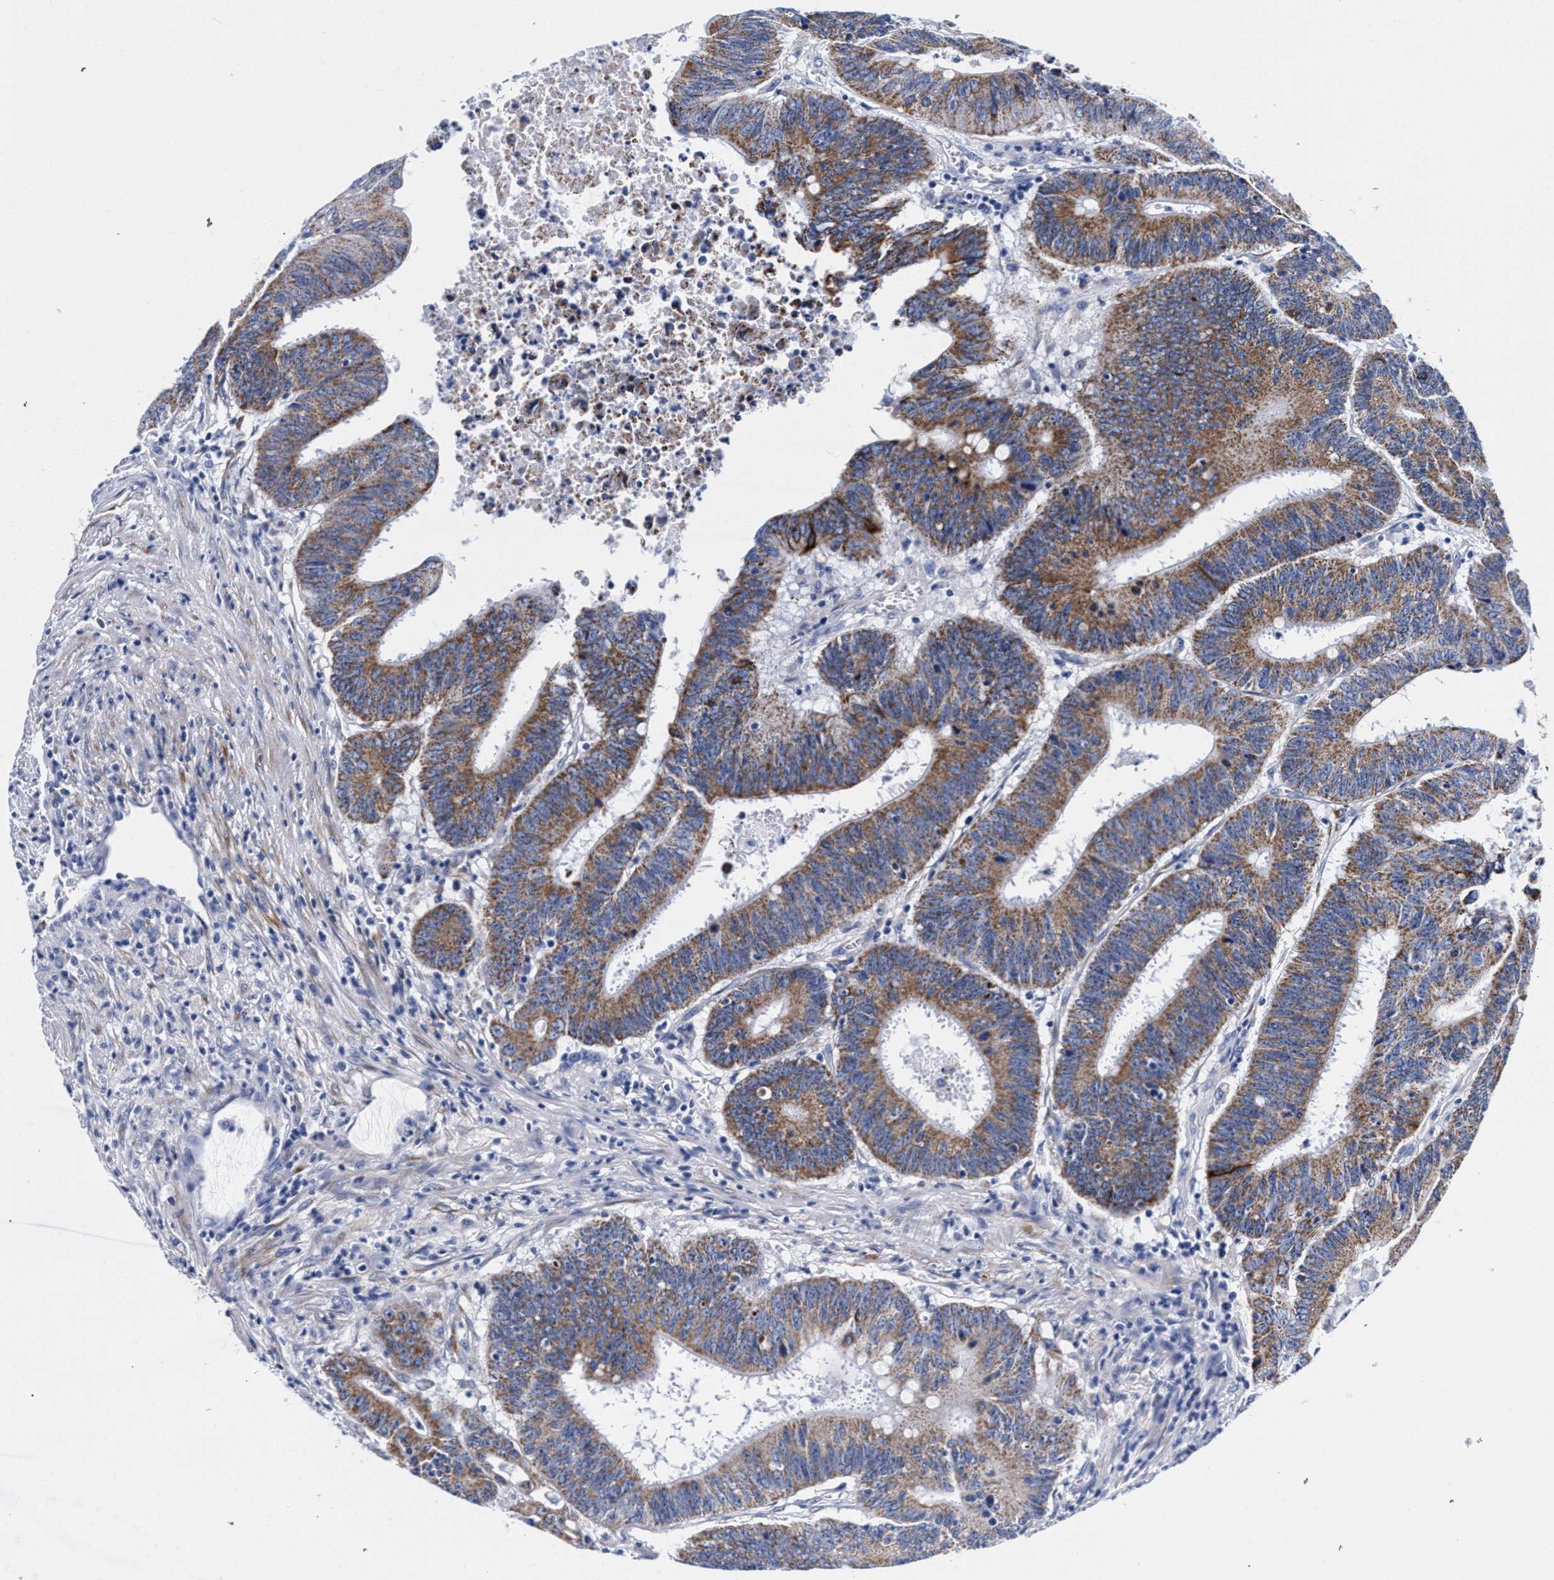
{"staining": {"intensity": "moderate", "quantity": ">75%", "location": "cytoplasmic/membranous"}, "tissue": "colorectal cancer", "cell_type": "Tumor cells", "image_type": "cancer", "snomed": [{"axis": "morphology", "description": "Adenocarcinoma, NOS"}, {"axis": "topography", "description": "Colon"}], "caption": "Immunohistochemical staining of human colorectal adenocarcinoma reveals medium levels of moderate cytoplasmic/membranous positivity in approximately >75% of tumor cells. The staining was performed using DAB to visualize the protein expression in brown, while the nuclei were stained in blue with hematoxylin (Magnification: 20x).", "gene": "RAB3B", "patient": {"sex": "male", "age": 45}}